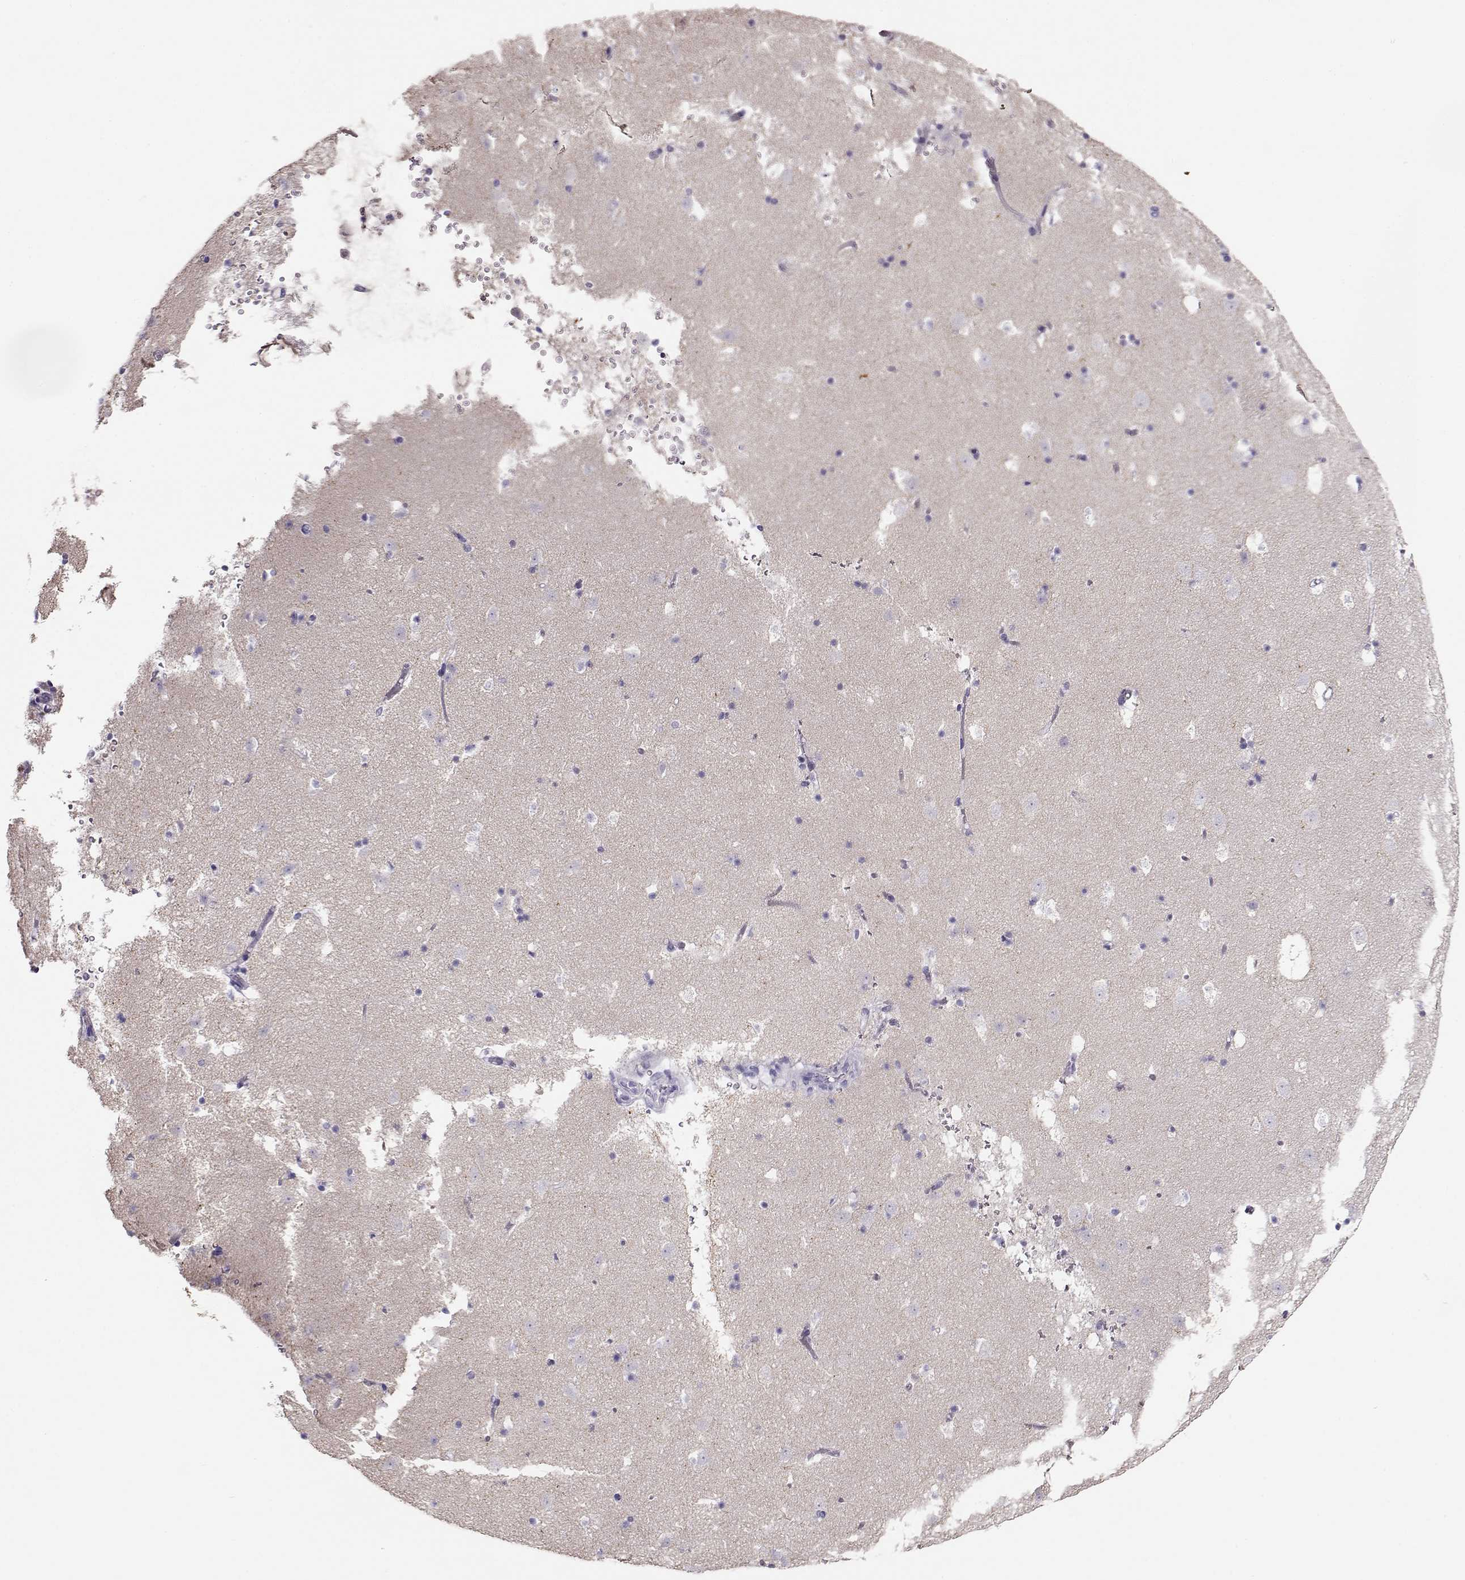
{"staining": {"intensity": "negative", "quantity": "none", "location": "none"}, "tissue": "caudate", "cell_type": "Glial cells", "image_type": "normal", "snomed": [{"axis": "morphology", "description": "Normal tissue, NOS"}, {"axis": "topography", "description": "Lateral ventricle wall"}], "caption": "A photomicrograph of caudate stained for a protein shows no brown staining in glial cells. (IHC, brightfield microscopy, high magnification).", "gene": "RBM44", "patient": {"sex": "female", "age": 42}}